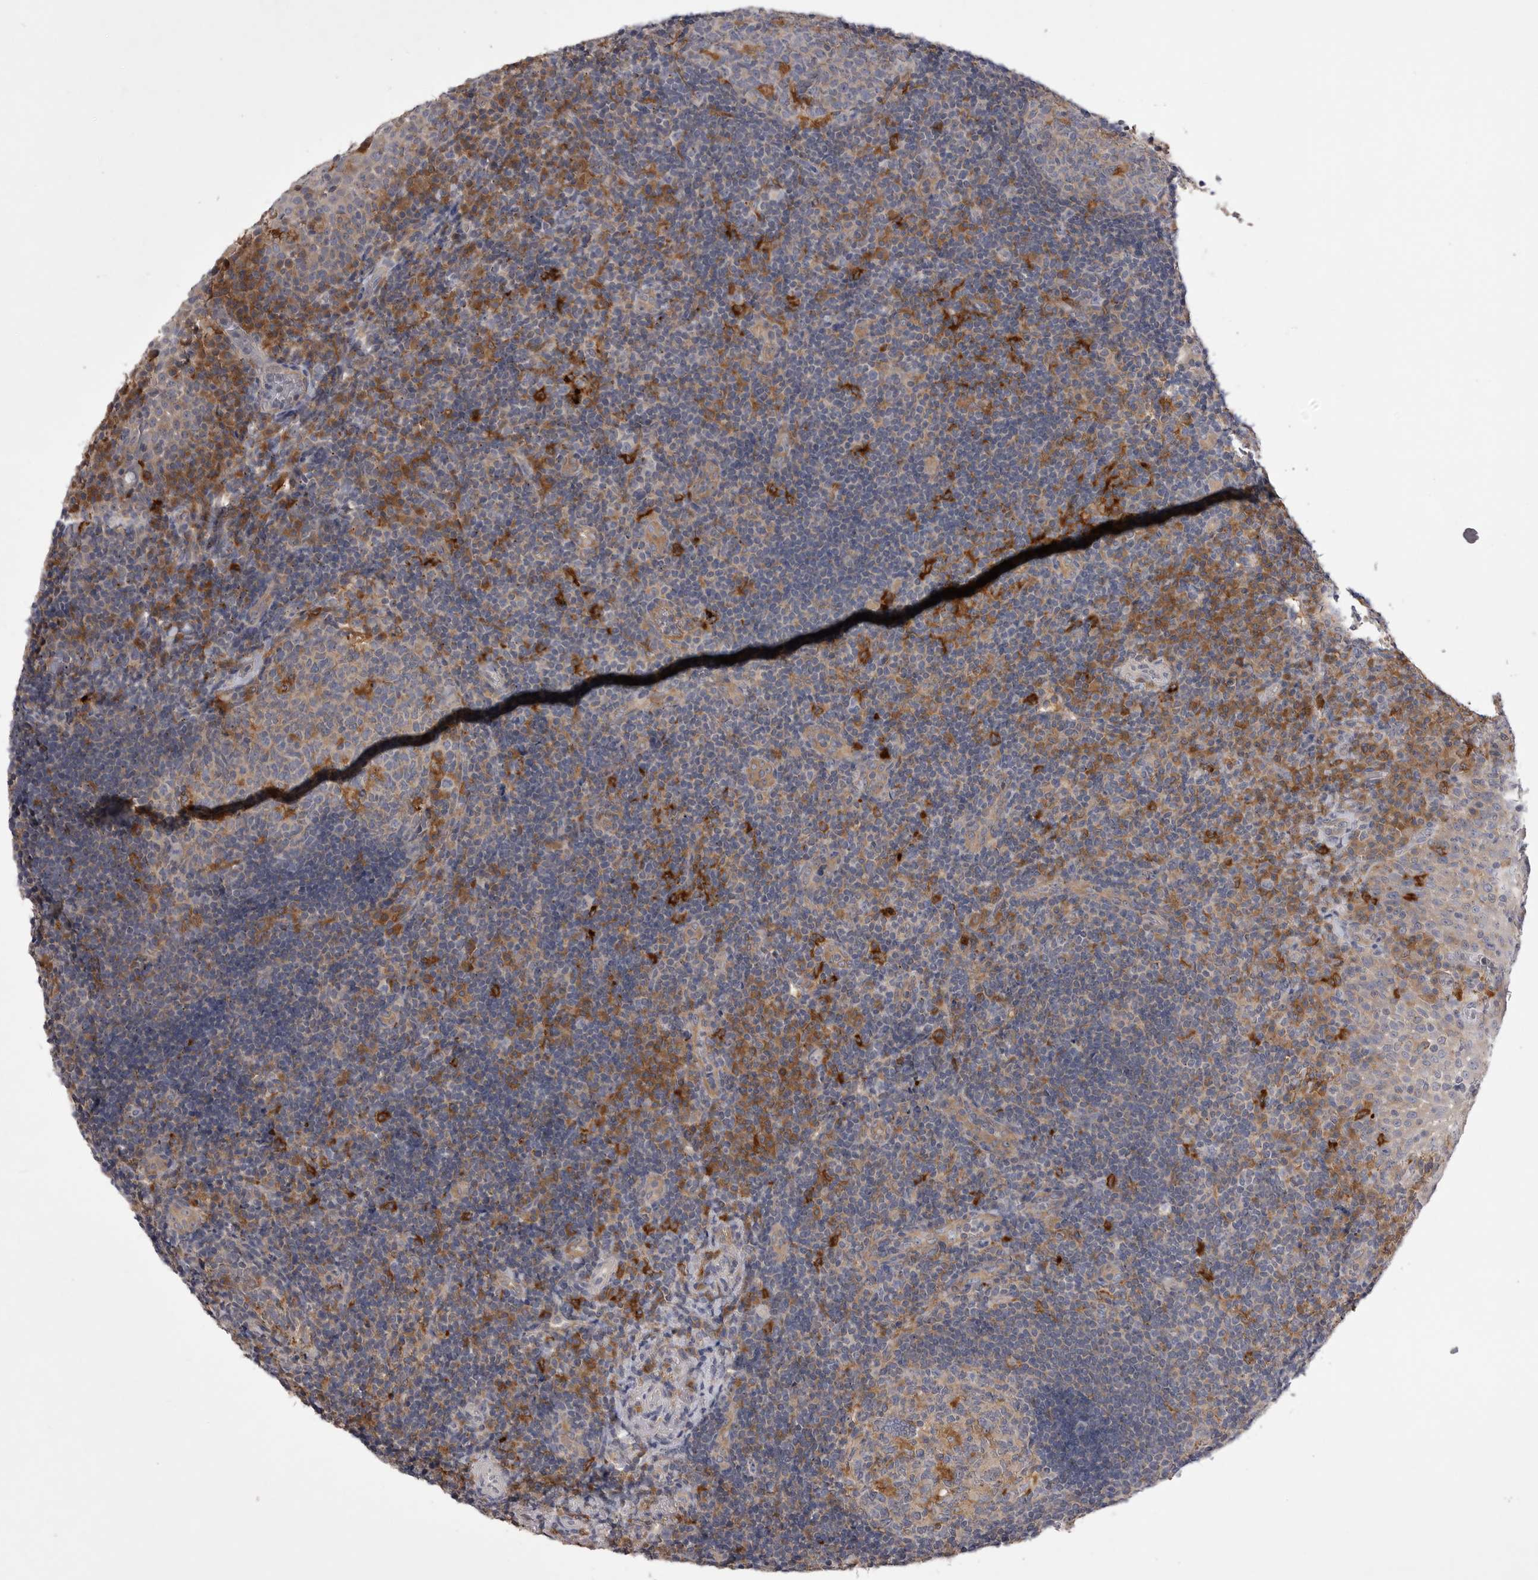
{"staining": {"intensity": "moderate", "quantity": "<25%", "location": "cytoplasmic/membranous"}, "tissue": "tonsil", "cell_type": "Germinal center cells", "image_type": "normal", "snomed": [{"axis": "morphology", "description": "Normal tissue, NOS"}, {"axis": "topography", "description": "Tonsil"}], "caption": "Immunohistochemistry image of unremarkable human tonsil stained for a protein (brown), which shows low levels of moderate cytoplasmic/membranous positivity in about <25% of germinal center cells.", "gene": "VAC14", "patient": {"sex": "female", "age": 40}}